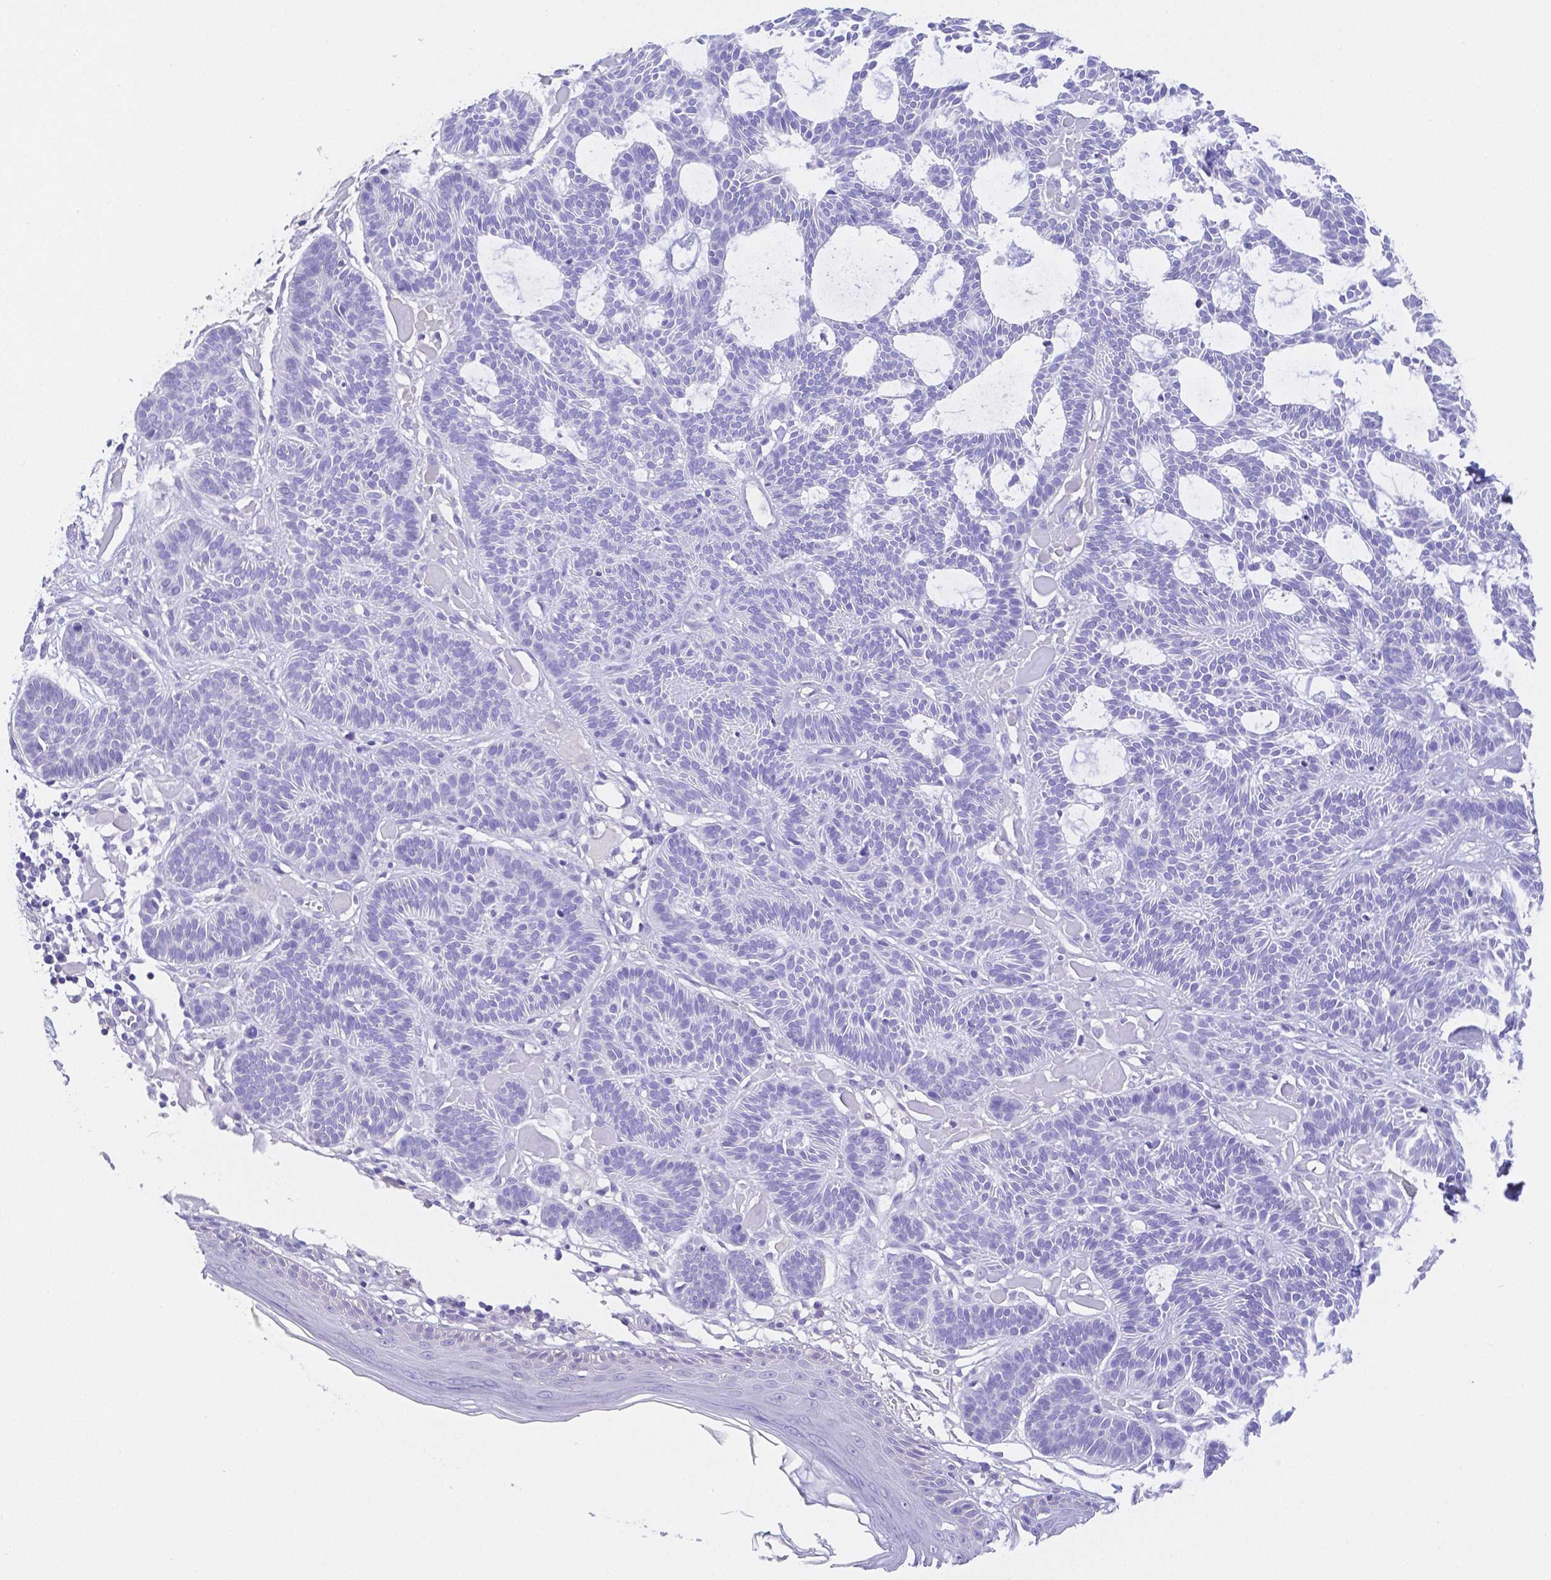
{"staining": {"intensity": "negative", "quantity": "none", "location": "none"}, "tissue": "skin cancer", "cell_type": "Tumor cells", "image_type": "cancer", "snomed": [{"axis": "morphology", "description": "Basal cell carcinoma"}, {"axis": "topography", "description": "Skin"}], "caption": "Tumor cells are negative for brown protein staining in basal cell carcinoma (skin).", "gene": "ZG16B", "patient": {"sex": "male", "age": 85}}